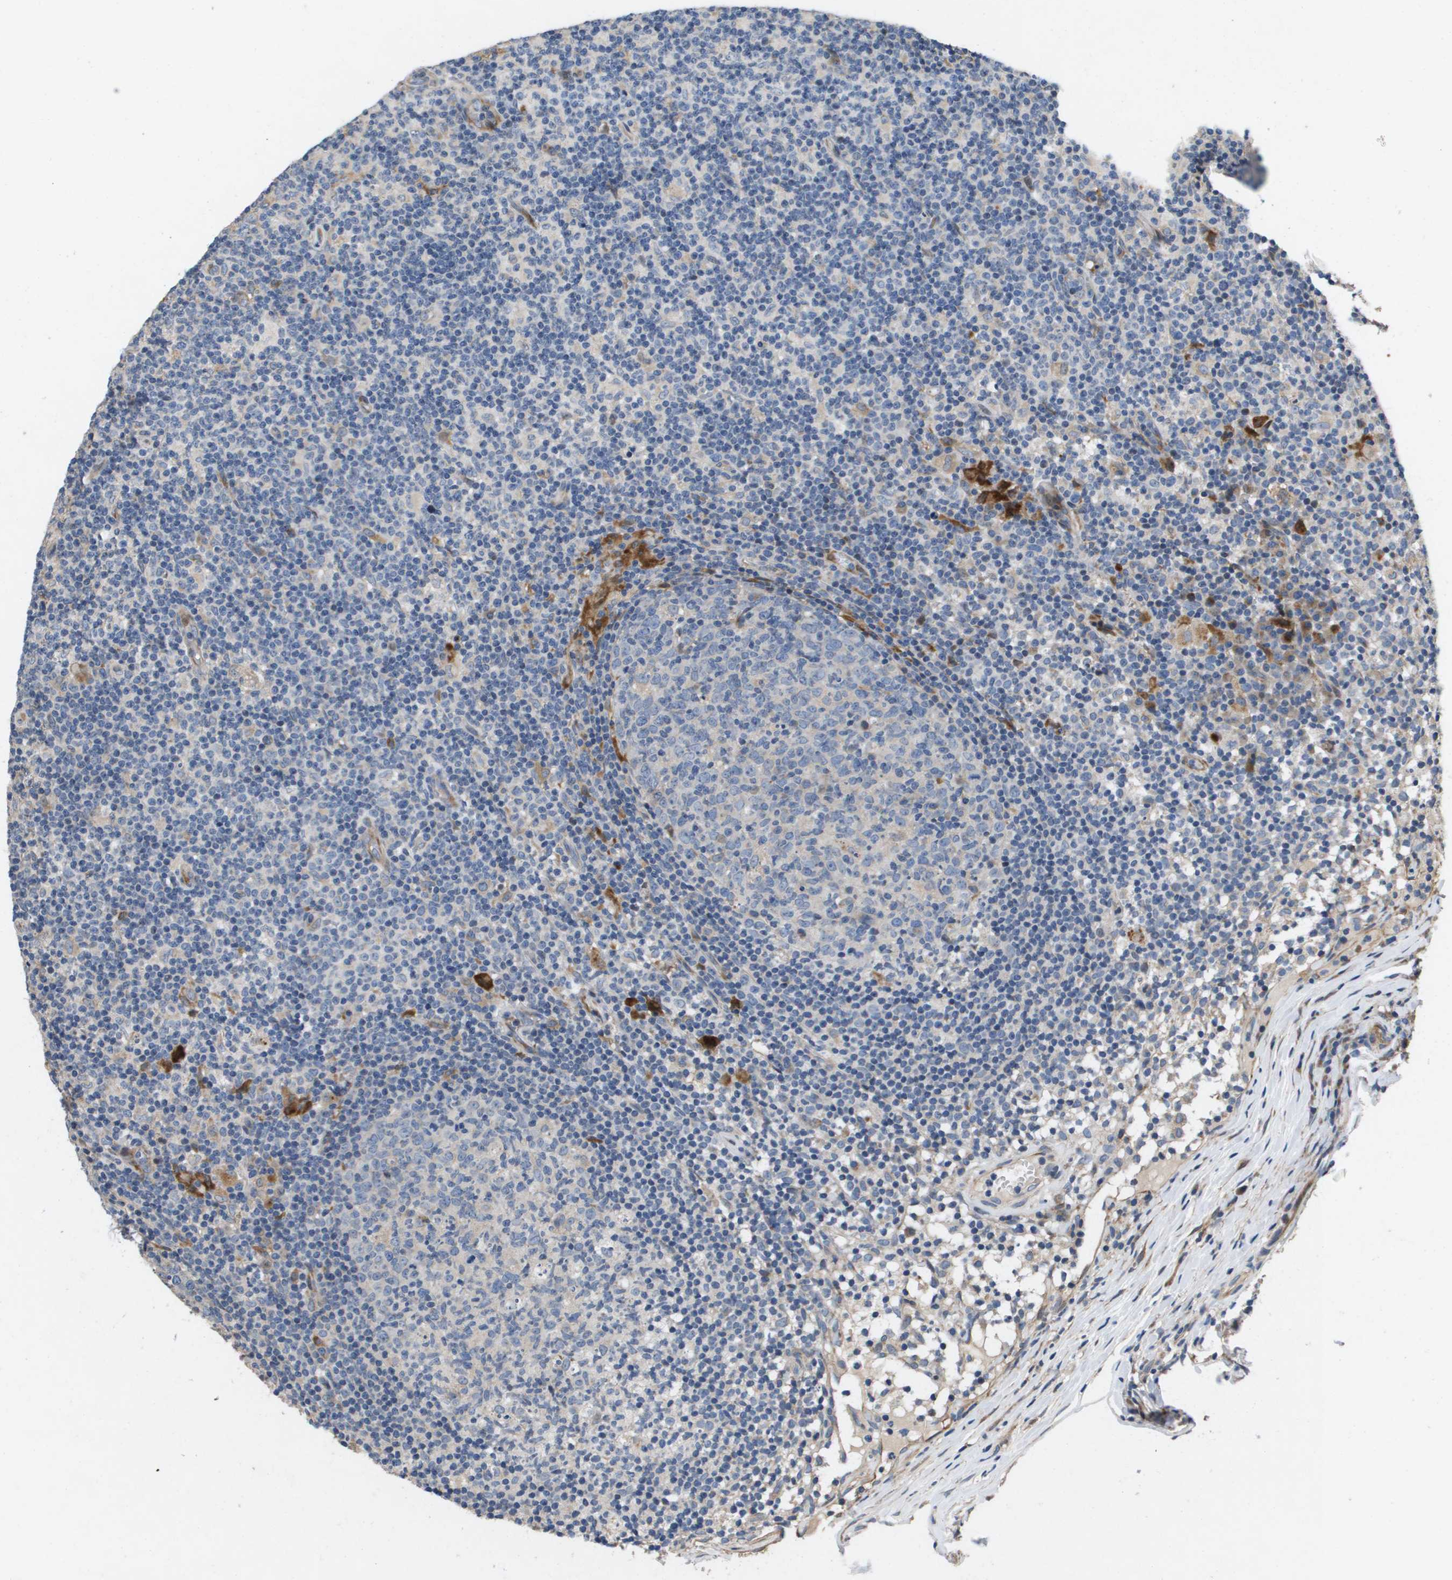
{"staining": {"intensity": "negative", "quantity": "none", "location": "none"}, "tissue": "lymph node", "cell_type": "Germinal center cells", "image_type": "normal", "snomed": [{"axis": "morphology", "description": "Normal tissue, NOS"}, {"axis": "morphology", "description": "Inflammation, NOS"}, {"axis": "topography", "description": "Lymph node"}], "caption": "Germinal center cells are negative for protein expression in unremarkable human lymph node. (Stains: DAB immunohistochemistry (IHC) with hematoxylin counter stain, Microscopy: brightfield microscopy at high magnification).", "gene": "ENTPD2", "patient": {"sex": "male", "age": 55}}